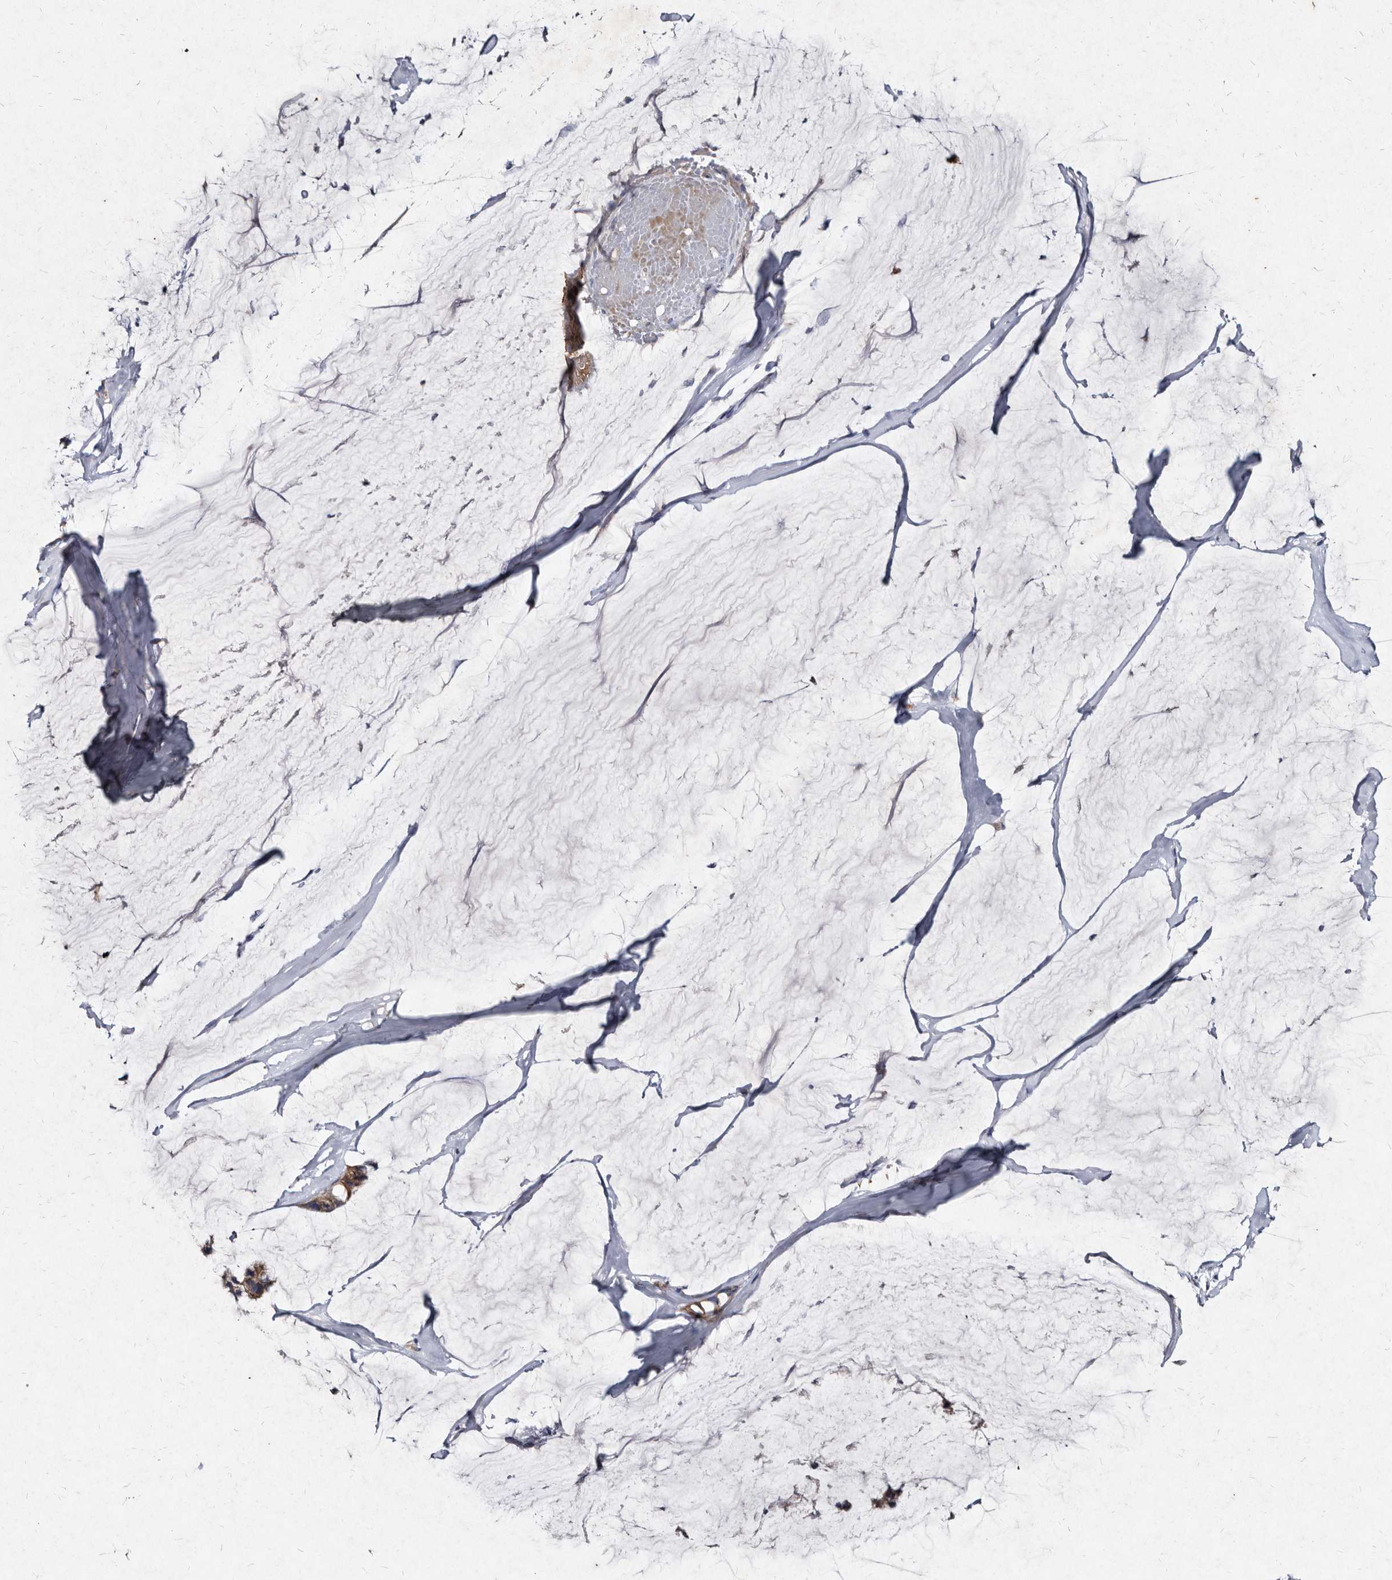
{"staining": {"intensity": "moderate", "quantity": ">75%", "location": "cytoplasmic/membranous"}, "tissue": "ovarian cancer", "cell_type": "Tumor cells", "image_type": "cancer", "snomed": [{"axis": "morphology", "description": "Cystadenocarcinoma, mucinous, NOS"}, {"axis": "topography", "description": "Ovary"}], "caption": "Immunohistochemistry (IHC) photomicrograph of human mucinous cystadenocarcinoma (ovarian) stained for a protein (brown), which demonstrates medium levels of moderate cytoplasmic/membranous positivity in approximately >75% of tumor cells.", "gene": "YPEL3", "patient": {"sex": "female", "age": 39}}